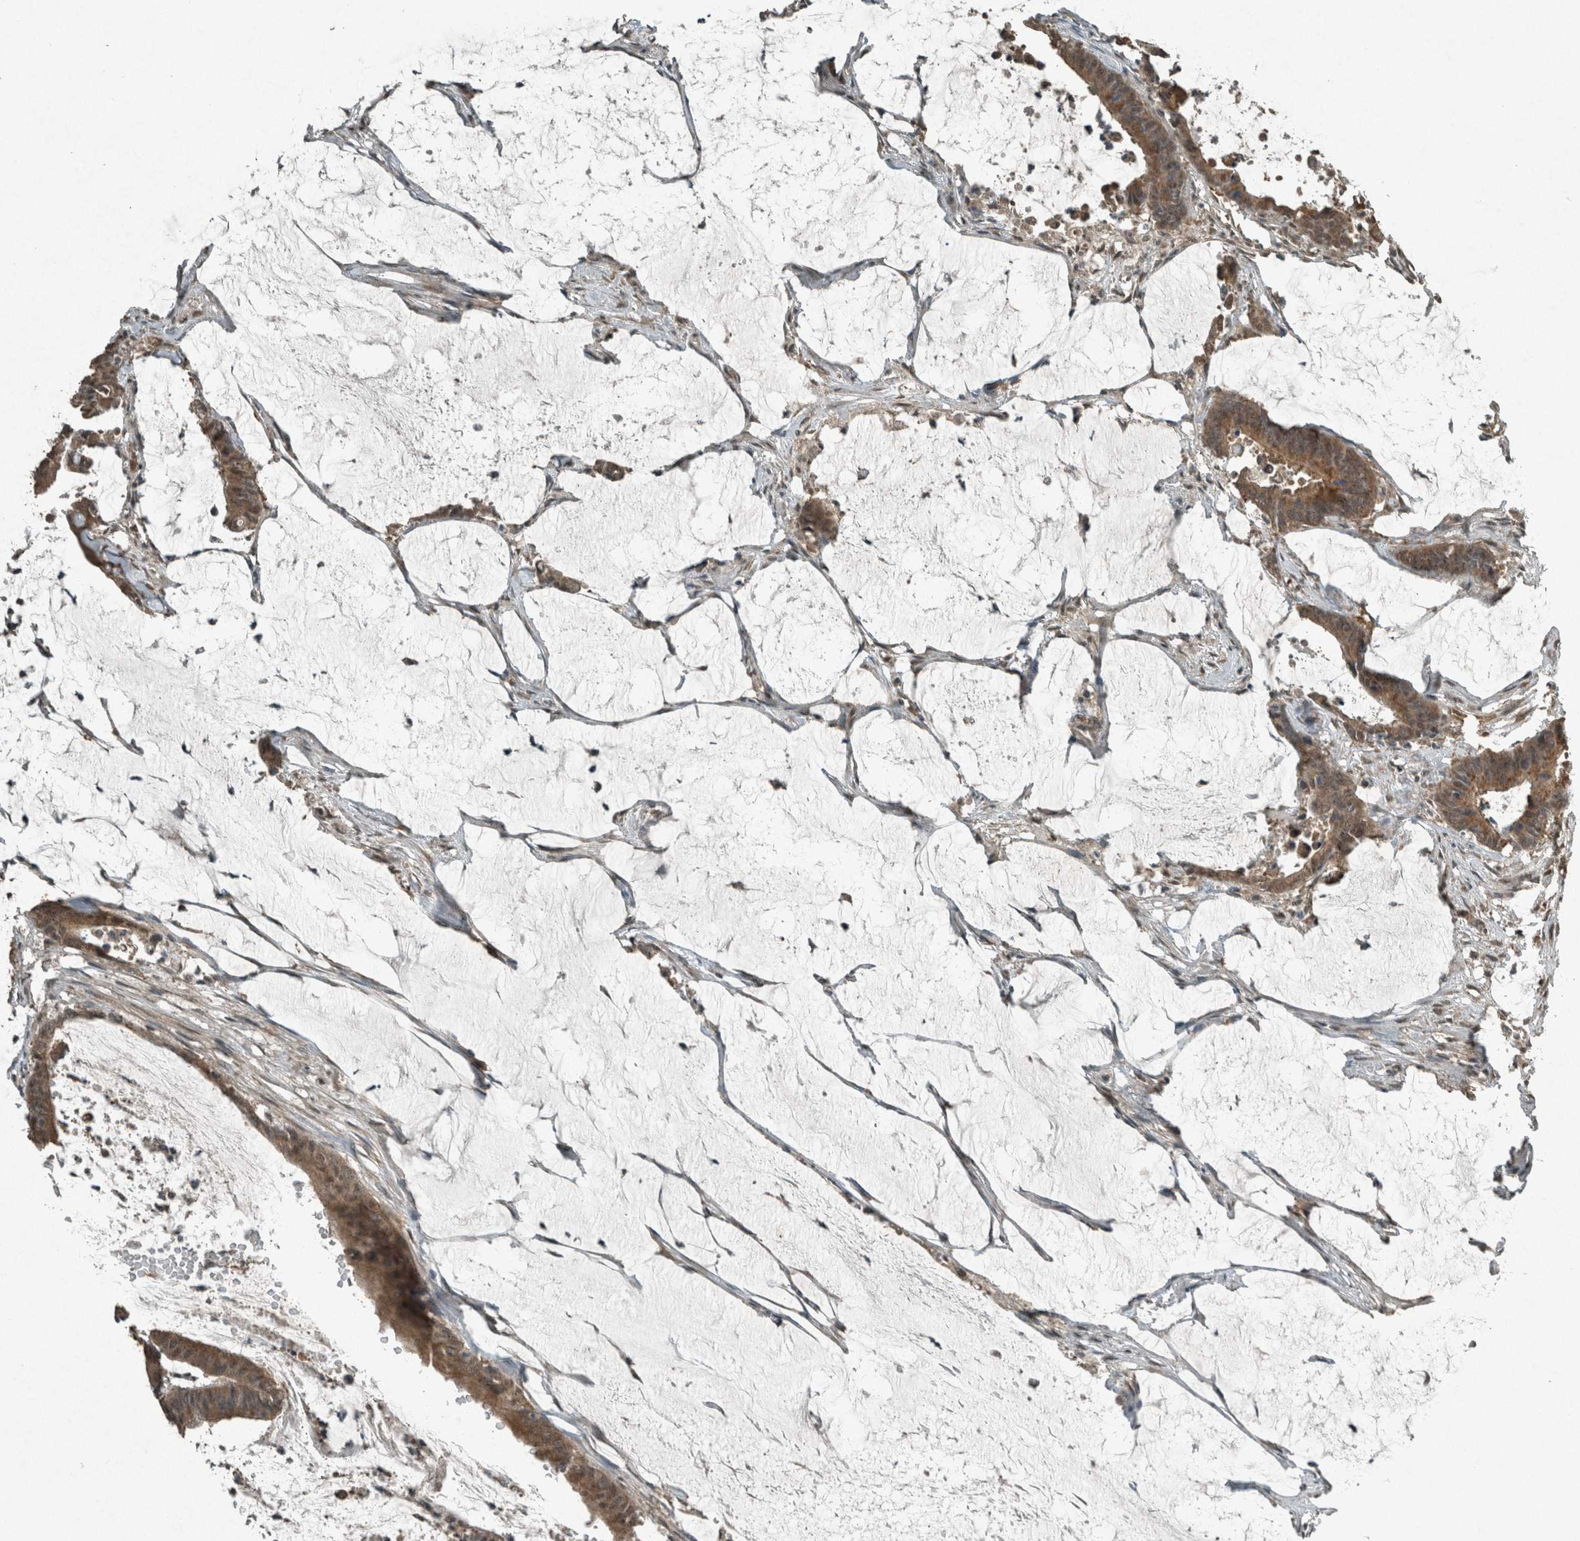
{"staining": {"intensity": "moderate", "quantity": ">75%", "location": "cytoplasmic/membranous,nuclear"}, "tissue": "colorectal cancer", "cell_type": "Tumor cells", "image_type": "cancer", "snomed": [{"axis": "morphology", "description": "Adenocarcinoma, NOS"}, {"axis": "topography", "description": "Rectum"}], "caption": "Tumor cells demonstrate moderate cytoplasmic/membranous and nuclear positivity in about >75% of cells in adenocarcinoma (colorectal).", "gene": "ARHGEF12", "patient": {"sex": "female", "age": 66}}